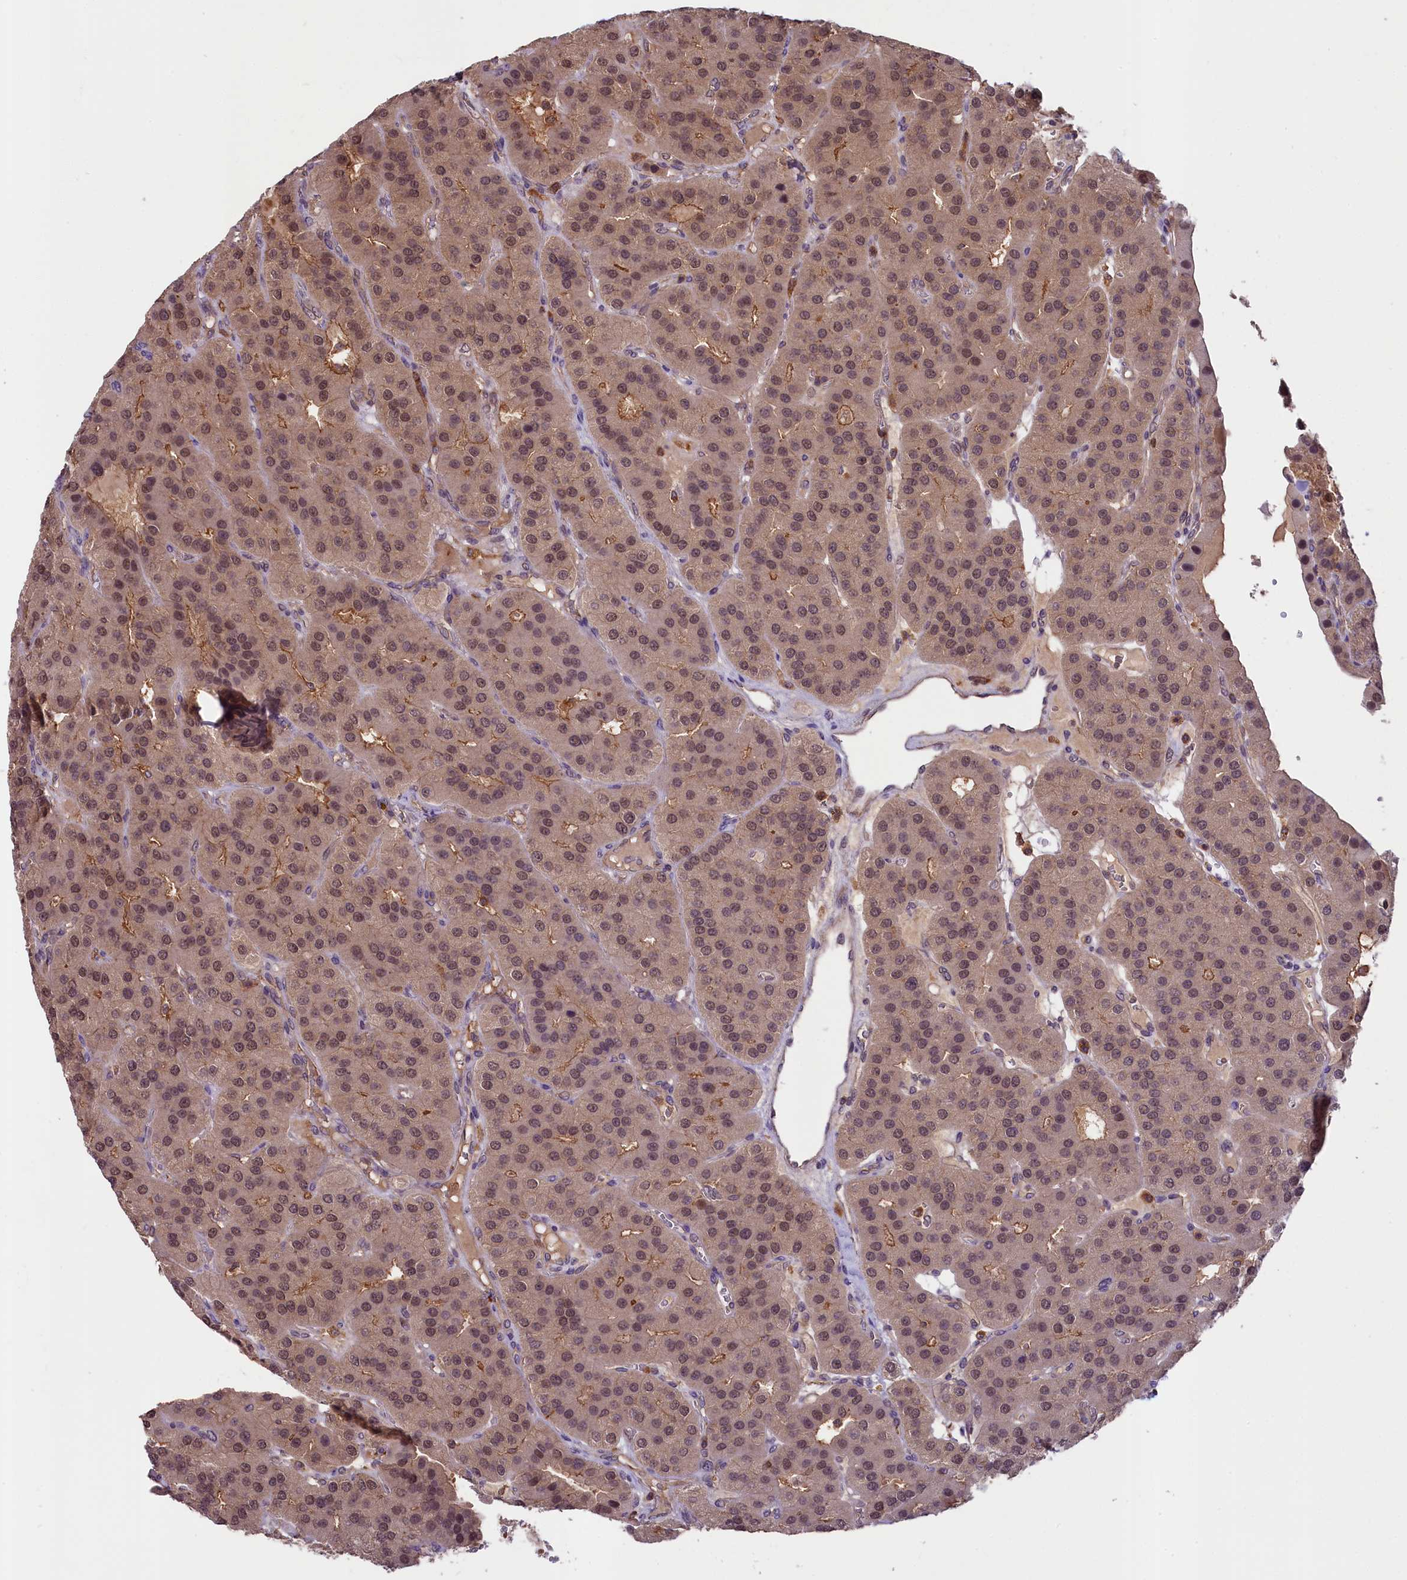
{"staining": {"intensity": "weak", "quantity": ">75%", "location": "nuclear"}, "tissue": "parathyroid gland", "cell_type": "Glandular cells", "image_type": "normal", "snomed": [{"axis": "morphology", "description": "Normal tissue, NOS"}, {"axis": "morphology", "description": "Adenoma, NOS"}, {"axis": "topography", "description": "Parathyroid gland"}], "caption": "High-magnification brightfield microscopy of unremarkable parathyroid gland stained with DAB (3,3'-diaminobenzidine) (brown) and counterstained with hematoxylin (blue). glandular cells exhibit weak nuclear expression is seen in approximately>75% of cells.", "gene": "SKIDA1", "patient": {"sex": "female", "age": 86}}